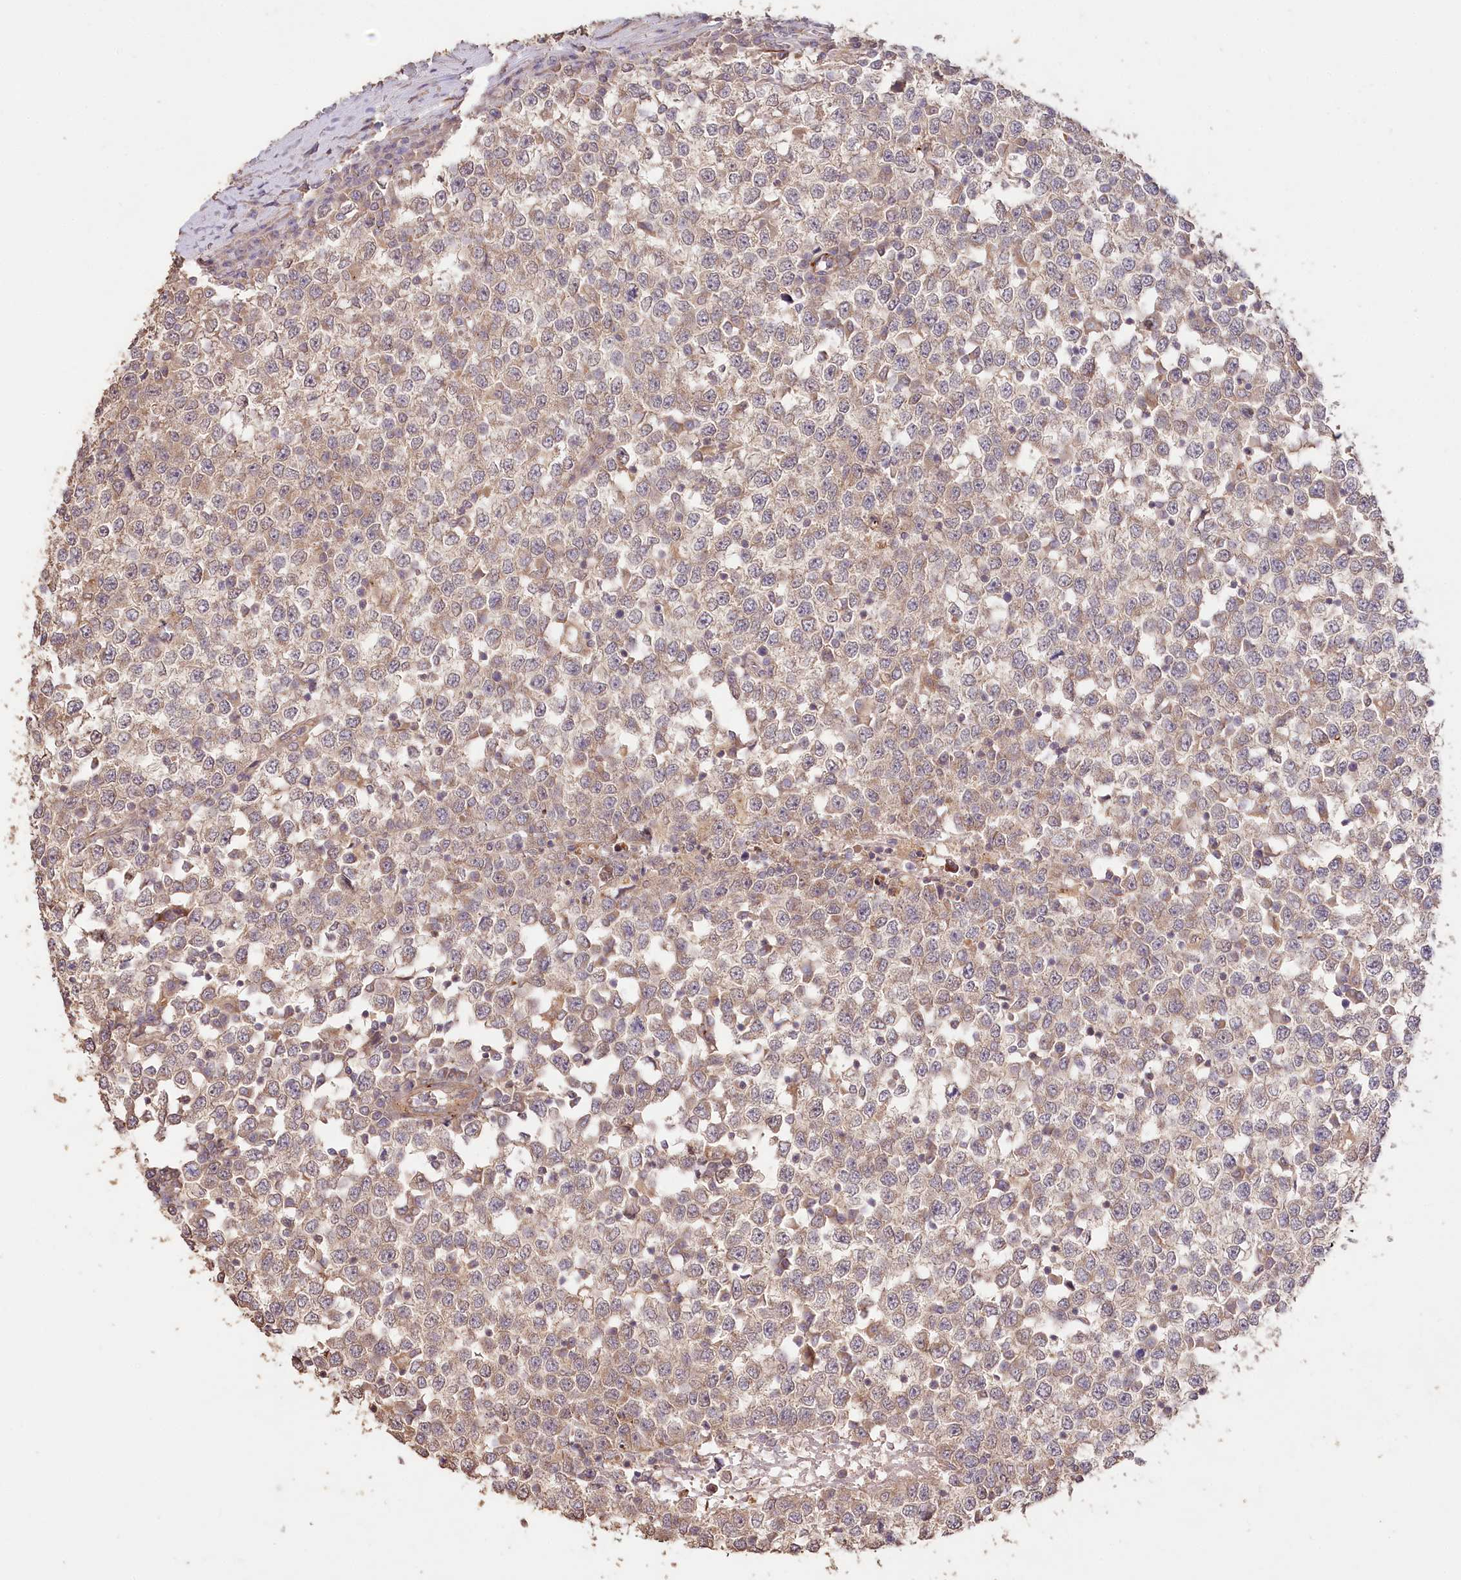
{"staining": {"intensity": "weak", "quantity": ">75%", "location": "cytoplasmic/membranous"}, "tissue": "testis cancer", "cell_type": "Tumor cells", "image_type": "cancer", "snomed": [{"axis": "morphology", "description": "Seminoma, NOS"}, {"axis": "topography", "description": "Testis"}], "caption": "The micrograph reveals a brown stain indicating the presence of a protein in the cytoplasmic/membranous of tumor cells in testis seminoma. The staining is performed using DAB (3,3'-diaminobenzidine) brown chromogen to label protein expression. The nuclei are counter-stained blue using hematoxylin.", "gene": "IRAK1BP1", "patient": {"sex": "male", "age": 65}}